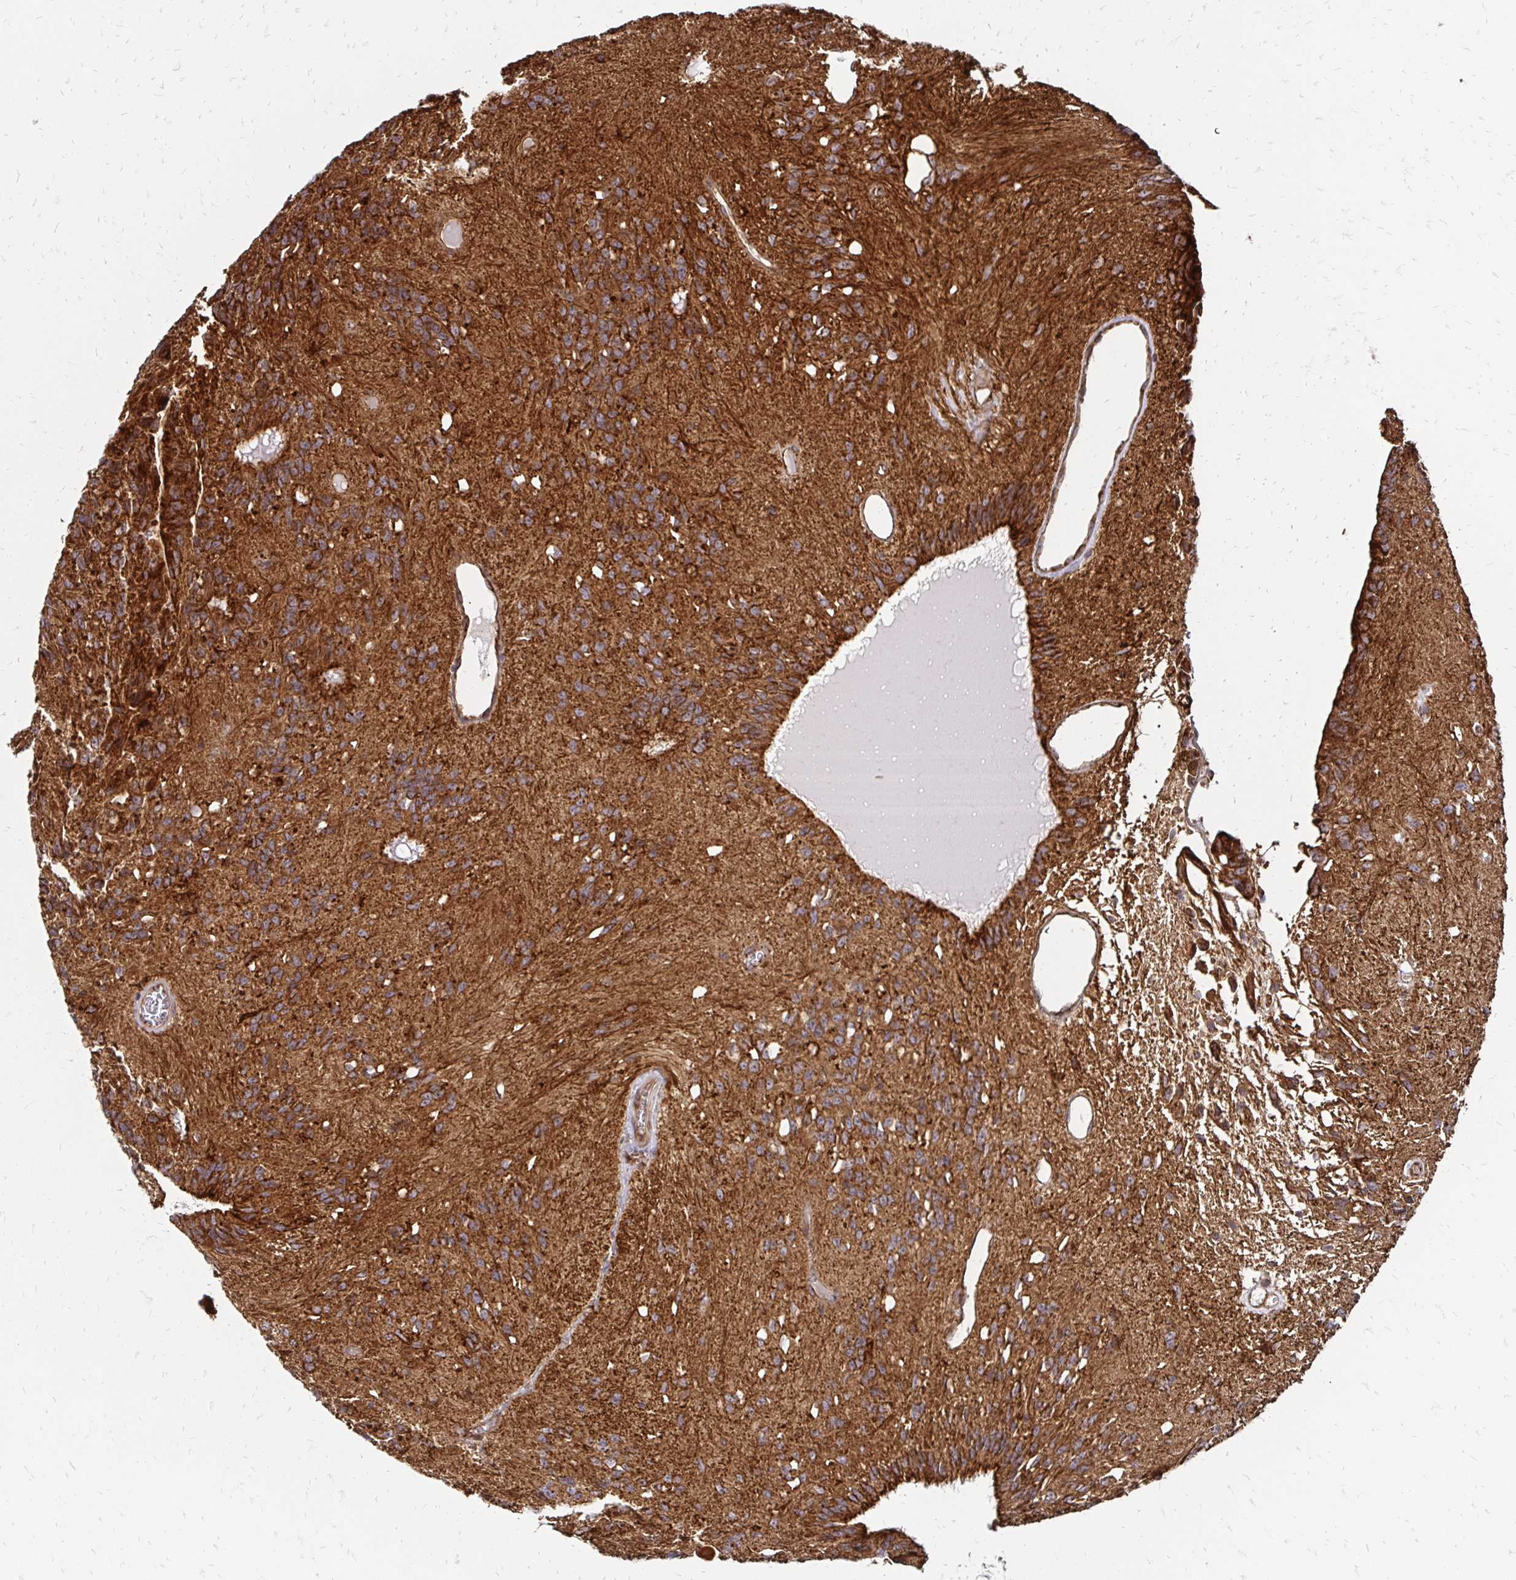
{"staining": {"intensity": "strong", "quantity": ">75%", "location": "cytoplasmic/membranous"}, "tissue": "glioma", "cell_type": "Tumor cells", "image_type": "cancer", "snomed": [{"axis": "morphology", "description": "Glioma, malignant, Low grade"}, {"axis": "topography", "description": "Brain"}], "caption": "Human glioma stained with a brown dye shows strong cytoplasmic/membranous positive positivity in approximately >75% of tumor cells.", "gene": "ZW10", "patient": {"sex": "male", "age": 31}}